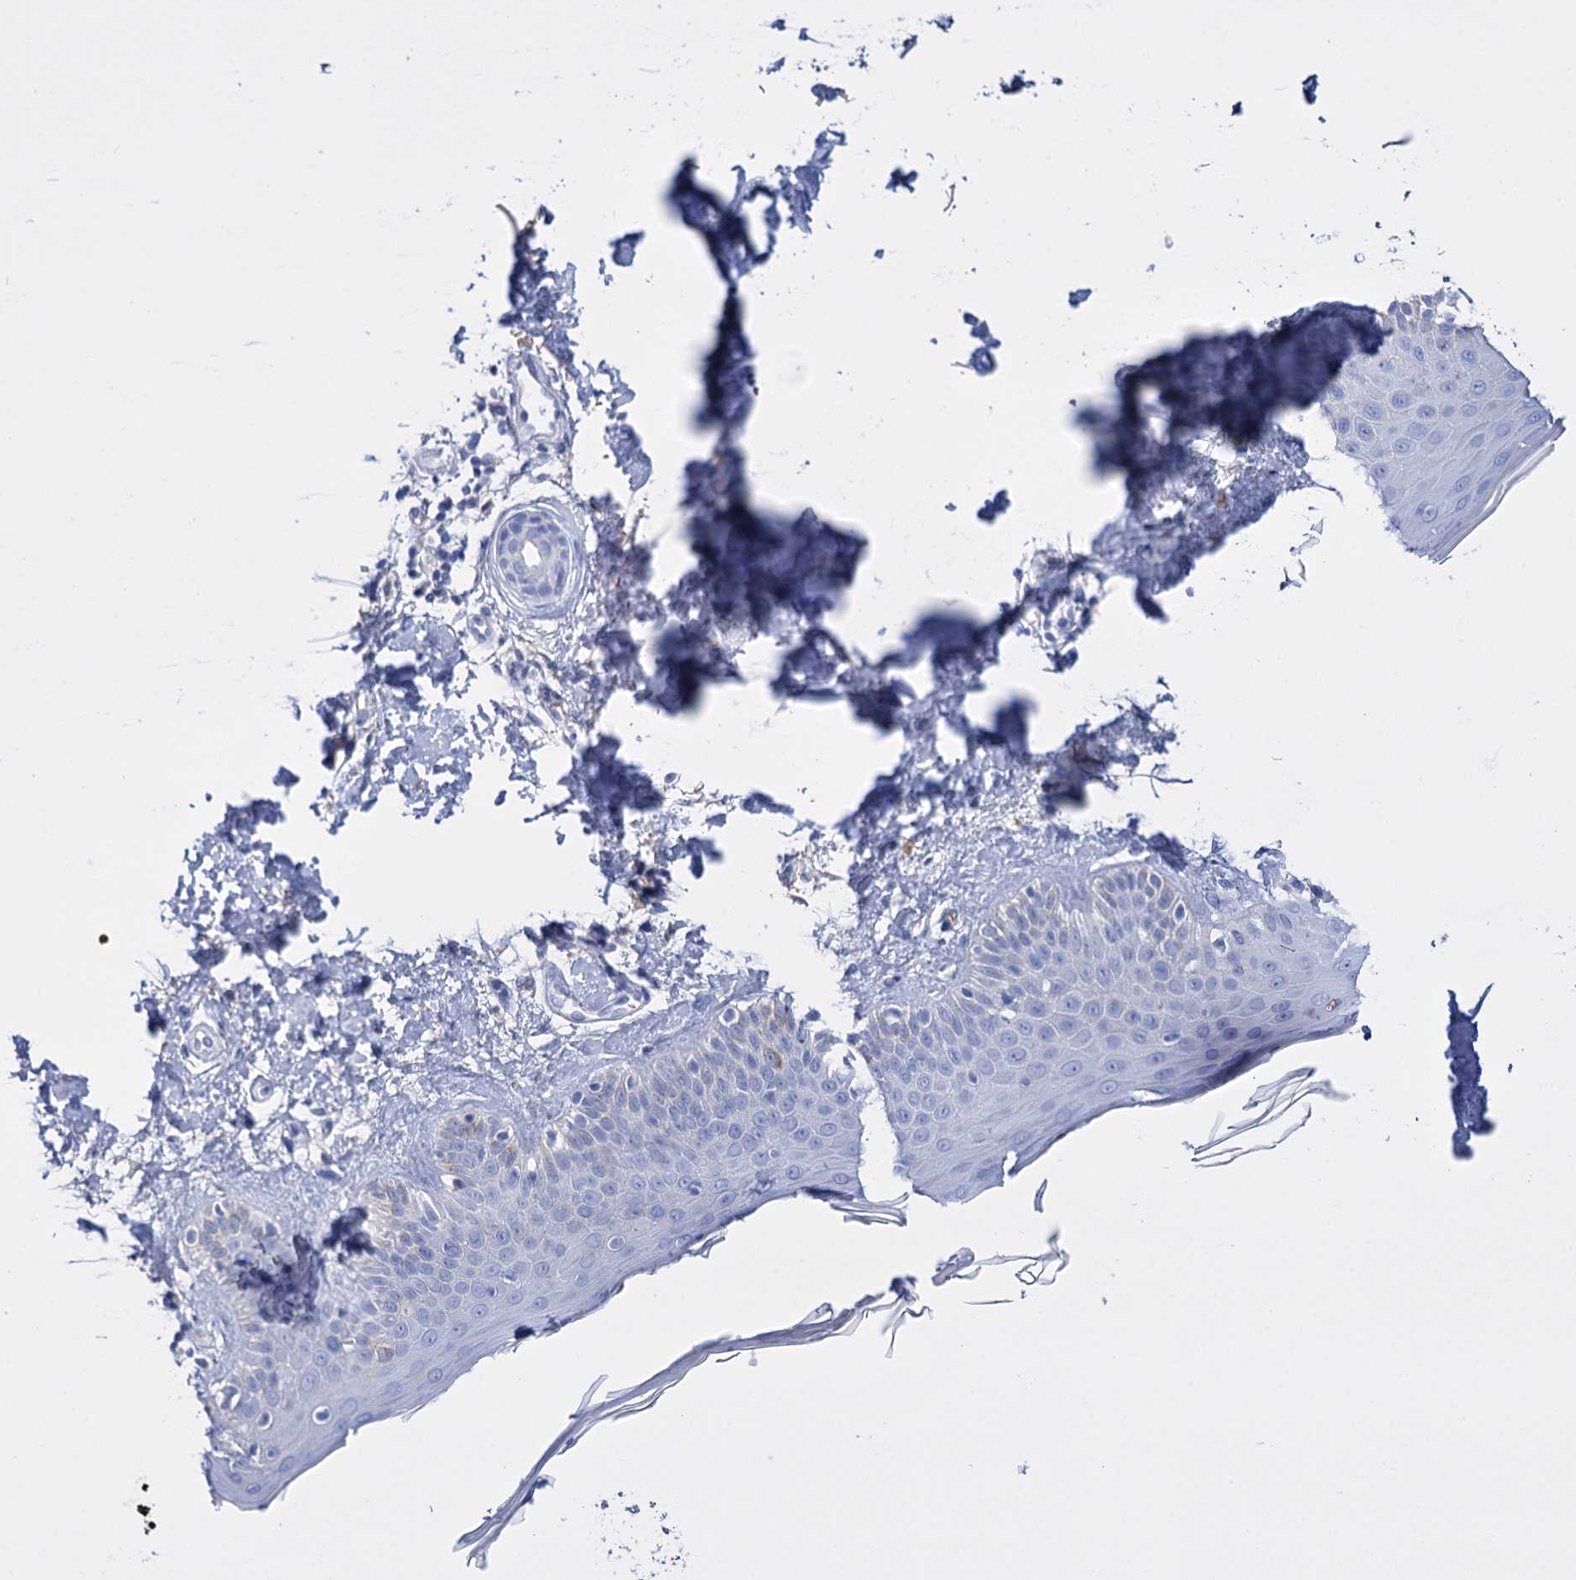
{"staining": {"intensity": "negative", "quantity": "none", "location": "none"}, "tissue": "skin", "cell_type": "Fibroblasts", "image_type": "normal", "snomed": [{"axis": "morphology", "description": "Normal tissue, NOS"}, {"axis": "topography", "description": "Skin"}], "caption": "DAB (3,3'-diaminobenzidine) immunohistochemical staining of normal human skin demonstrates no significant expression in fibroblasts.", "gene": "FBXW12", "patient": {"sex": "male", "age": 52}}